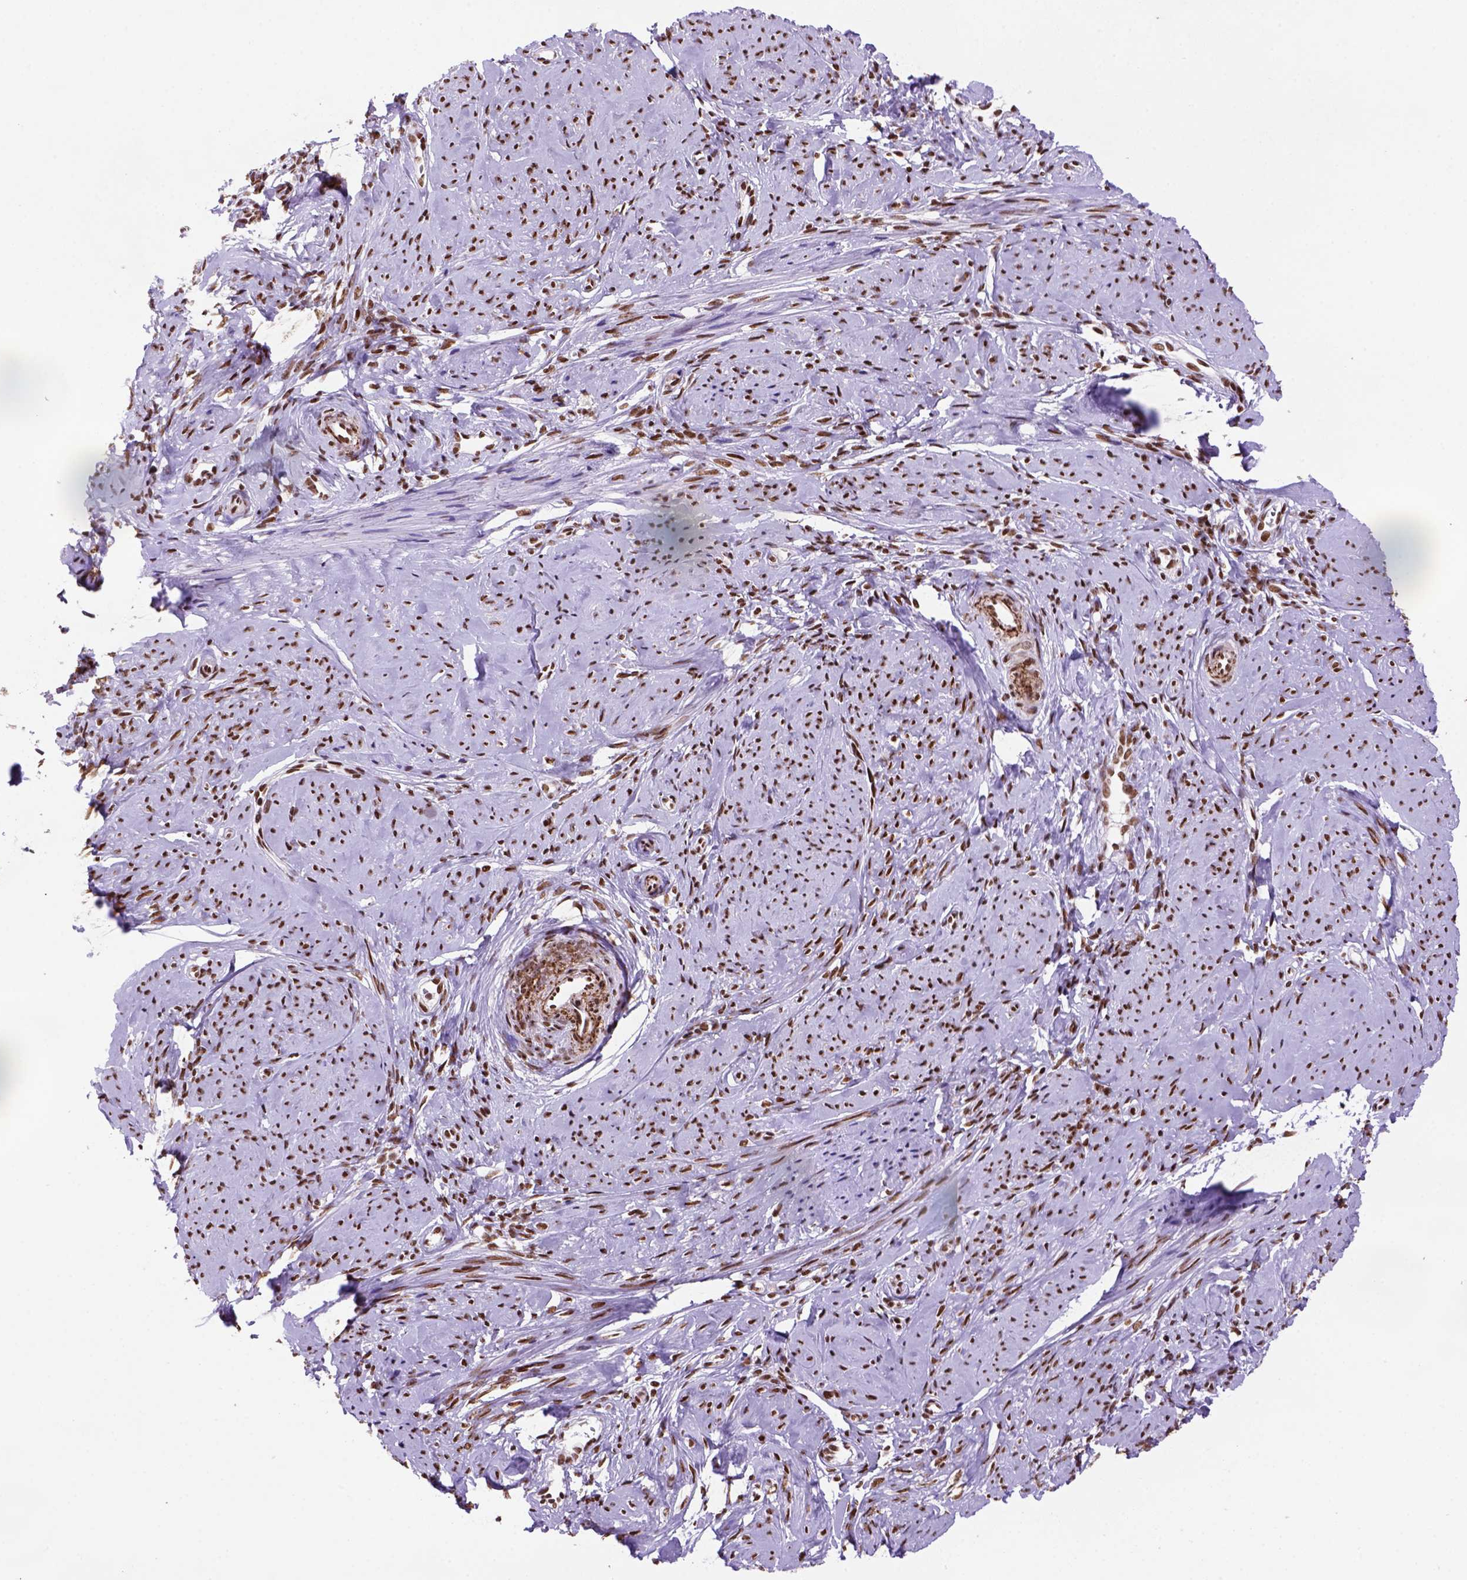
{"staining": {"intensity": "strong", "quantity": ">75%", "location": "nuclear"}, "tissue": "smooth muscle", "cell_type": "Smooth muscle cells", "image_type": "normal", "snomed": [{"axis": "morphology", "description": "Normal tissue, NOS"}, {"axis": "topography", "description": "Smooth muscle"}], "caption": "Approximately >75% of smooth muscle cells in normal smooth muscle display strong nuclear protein expression as visualized by brown immunohistochemical staining.", "gene": "NSMCE2", "patient": {"sex": "female", "age": 48}}